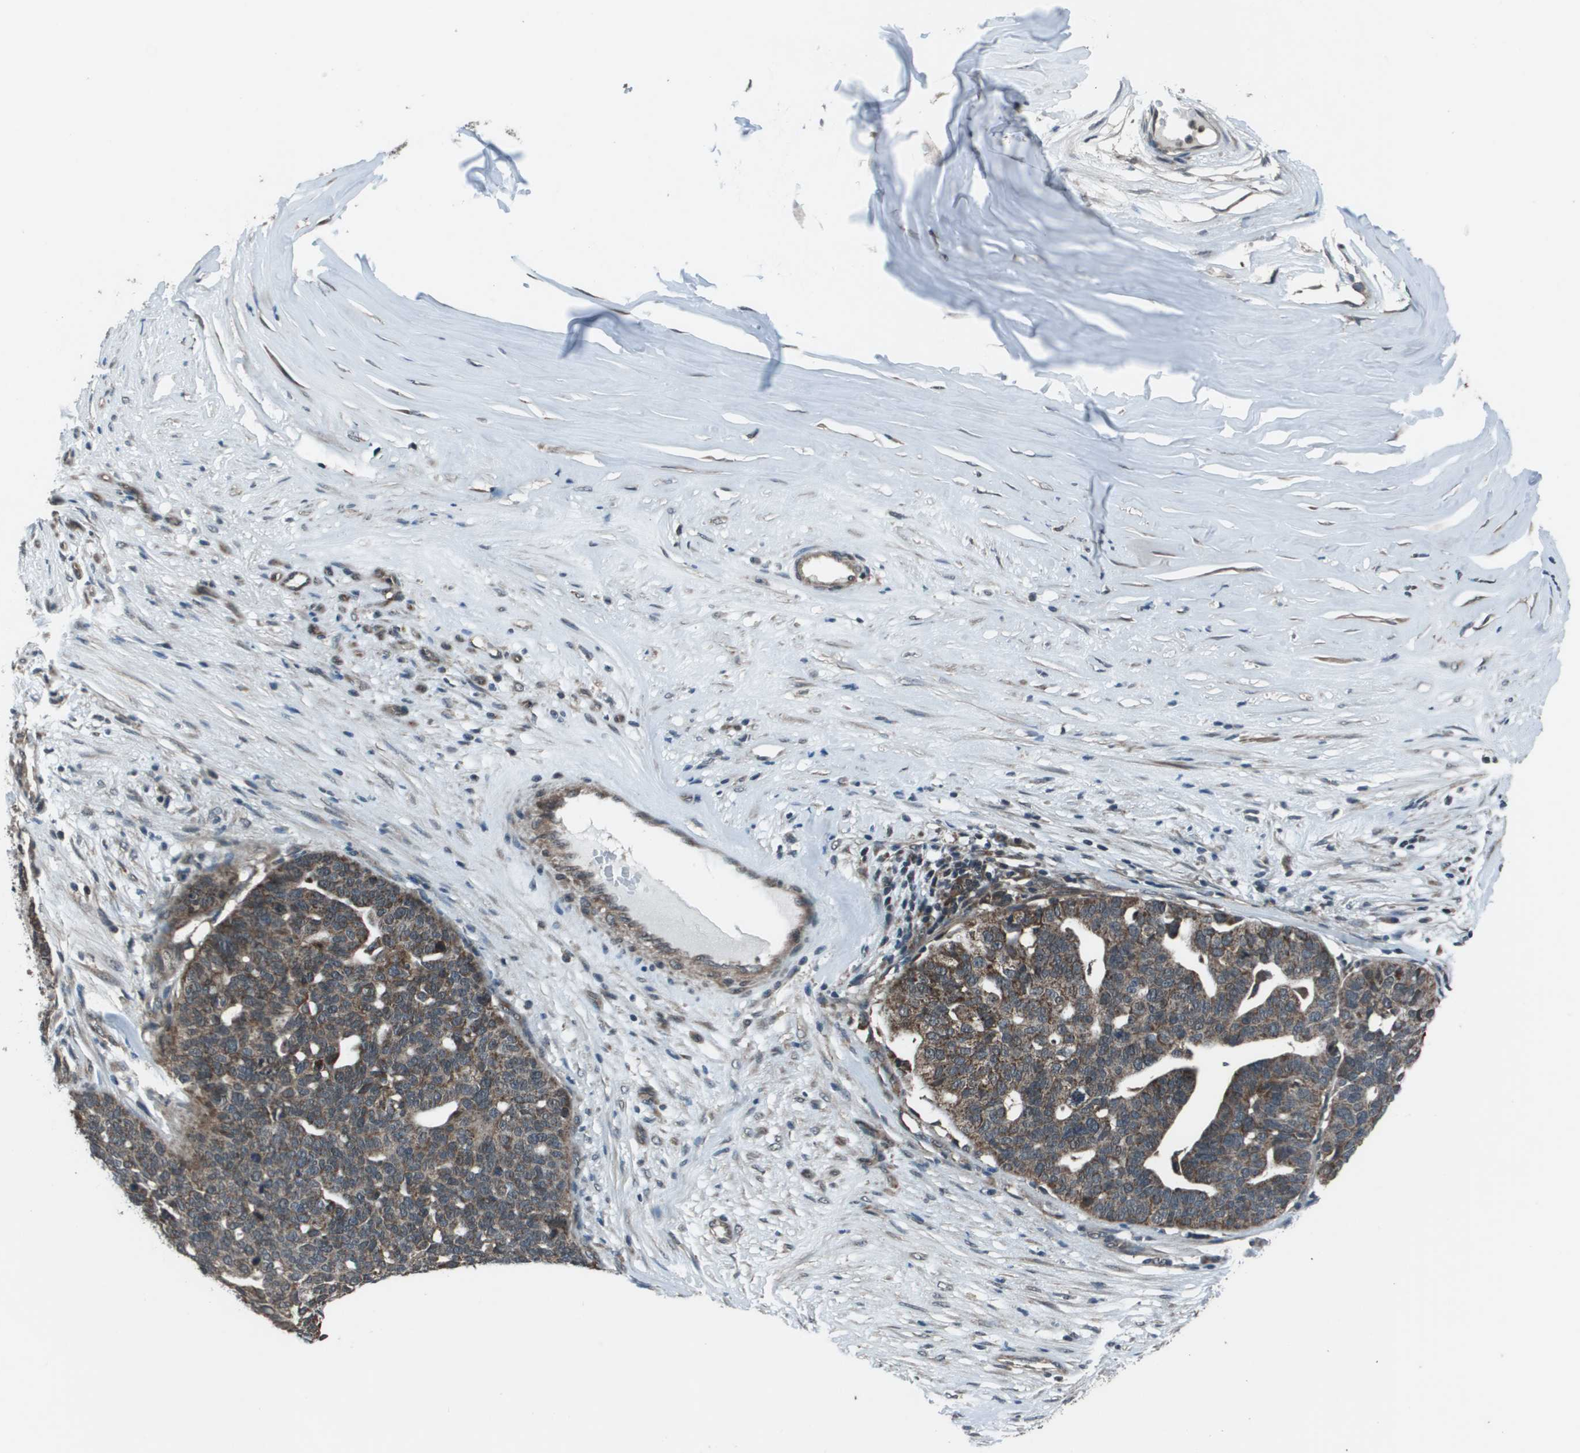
{"staining": {"intensity": "moderate", "quantity": ">75%", "location": "cytoplasmic/membranous"}, "tissue": "ovarian cancer", "cell_type": "Tumor cells", "image_type": "cancer", "snomed": [{"axis": "morphology", "description": "Cystadenocarcinoma, serous, NOS"}, {"axis": "topography", "description": "Ovary"}], "caption": "Moderate cytoplasmic/membranous protein positivity is seen in about >75% of tumor cells in ovarian cancer.", "gene": "PPFIA1", "patient": {"sex": "female", "age": 59}}